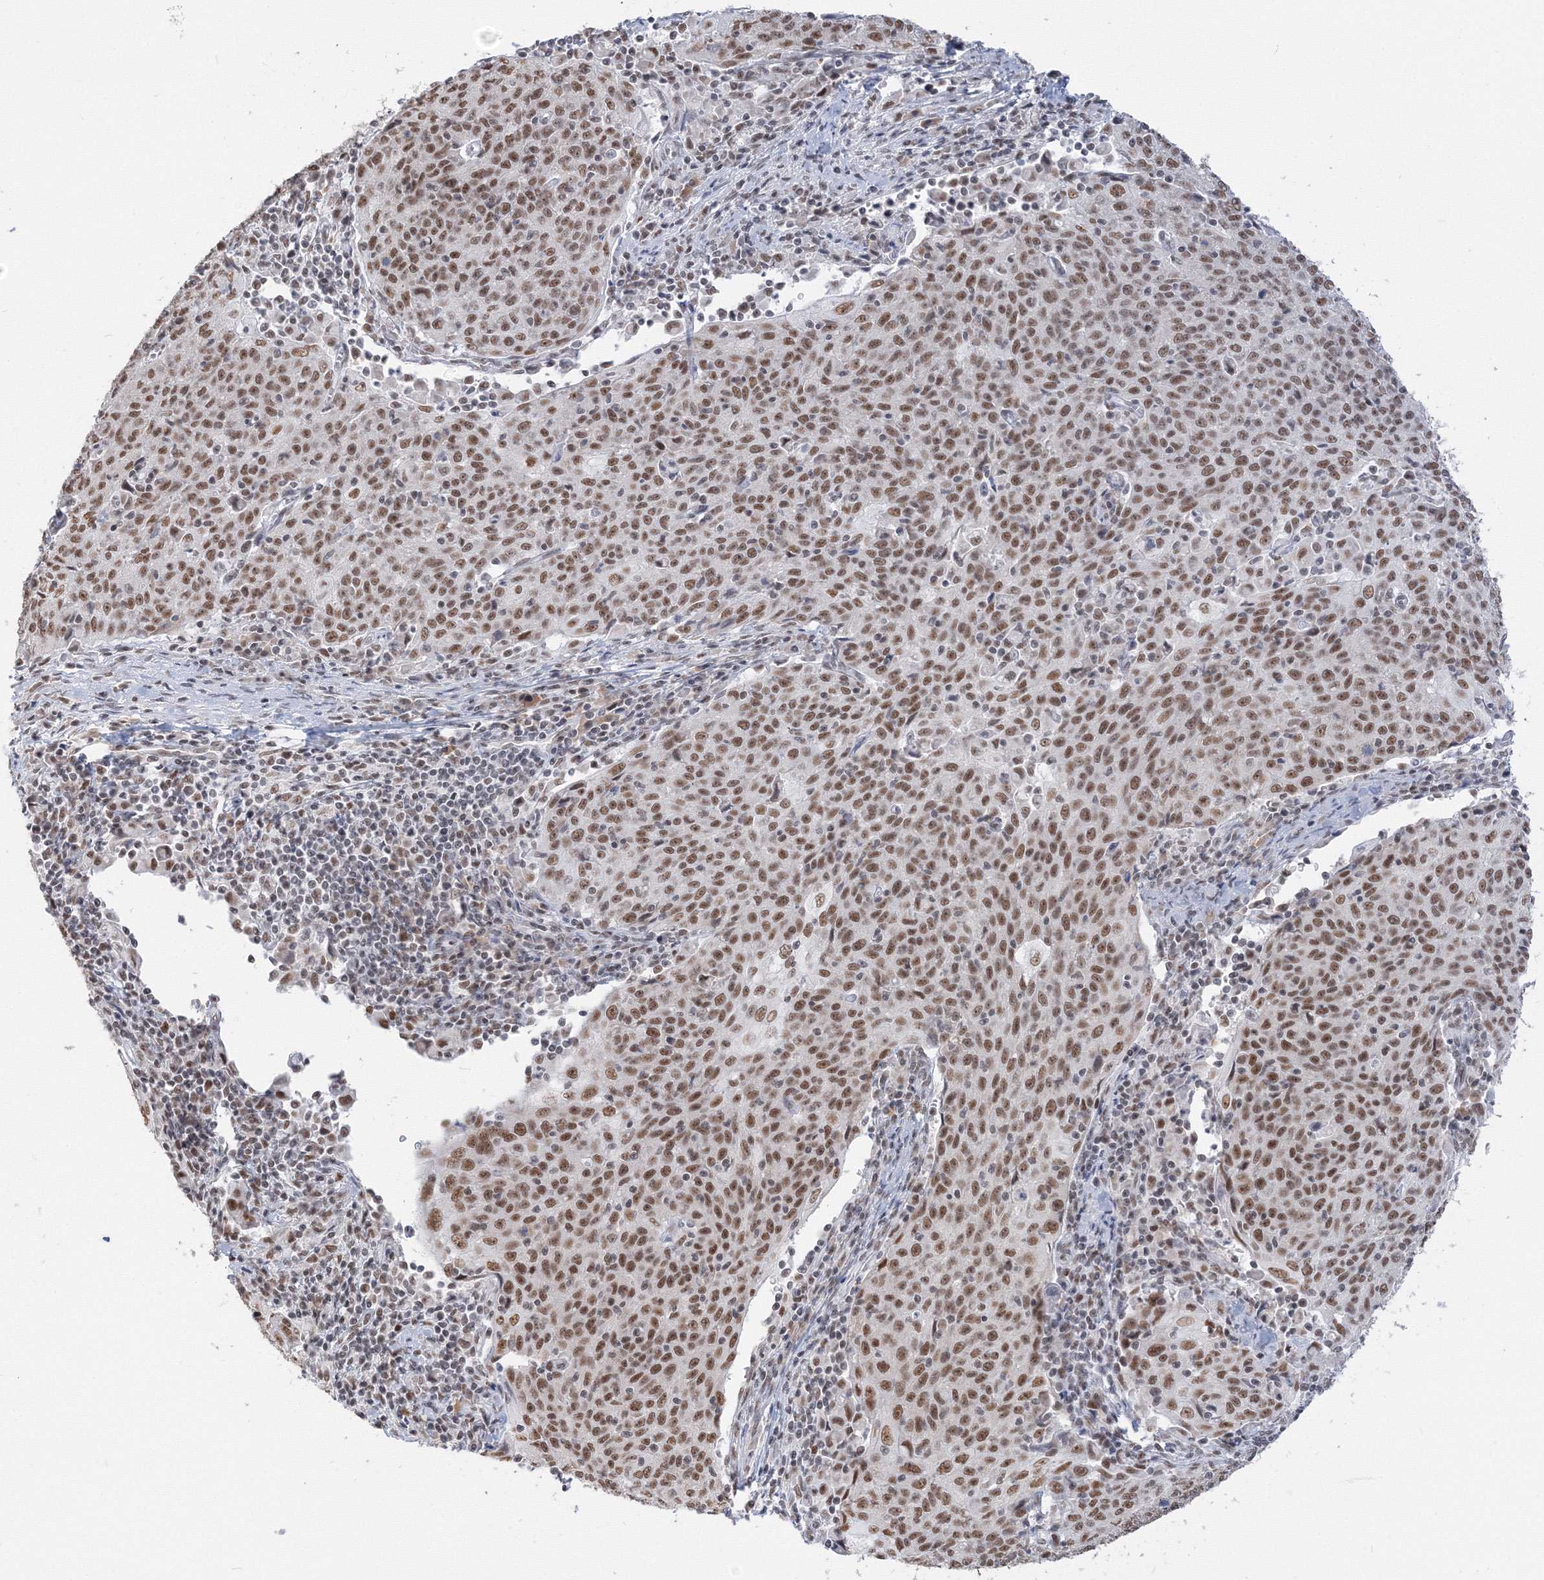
{"staining": {"intensity": "moderate", "quantity": ">75%", "location": "nuclear"}, "tissue": "cervical cancer", "cell_type": "Tumor cells", "image_type": "cancer", "snomed": [{"axis": "morphology", "description": "Squamous cell carcinoma, NOS"}, {"axis": "topography", "description": "Cervix"}], "caption": "About >75% of tumor cells in cervical cancer display moderate nuclear protein expression as visualized by brown immunohistochemical staining.", "gene": "PPP4R2", "patient": {"sex": "female", "age": 48}}